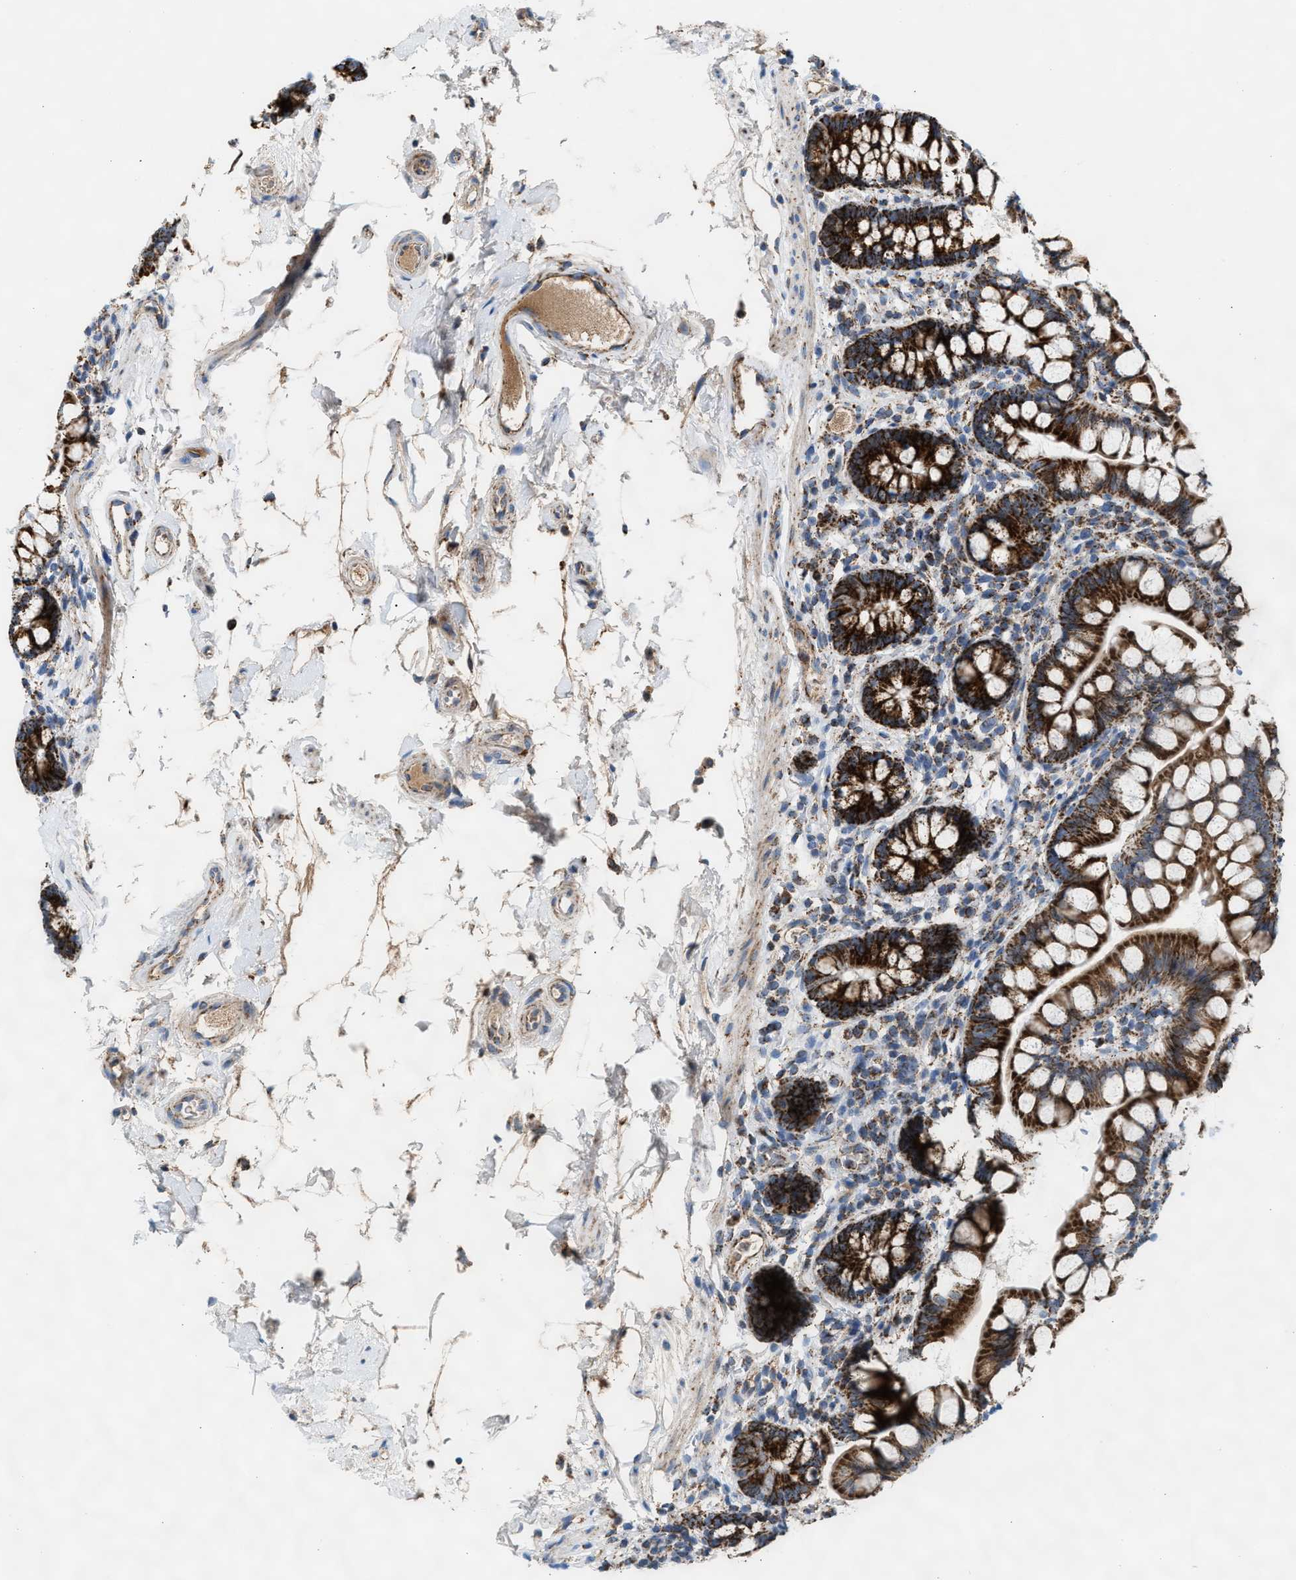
{"staining": {"intensity": "strong", "quantity": ">75%", "location": "cytoplasmic/membranous"}, "tissue": "small intestine", "cell_type": "Glandular cells", "image_type": "normal", "snomed": [{"axis": "morphology", "description": "Normal tissue, NOS"}, {"axis": "topography", "description": "Small intestine"}], "caption": "This micrograph displays IHC staining of normal small intestine, with high strong cytoplasmic/membranous staining in approximately >75% of glandular cells.", "gene": "PMPCA", "patient": {"sex": "female", "age": 84}}